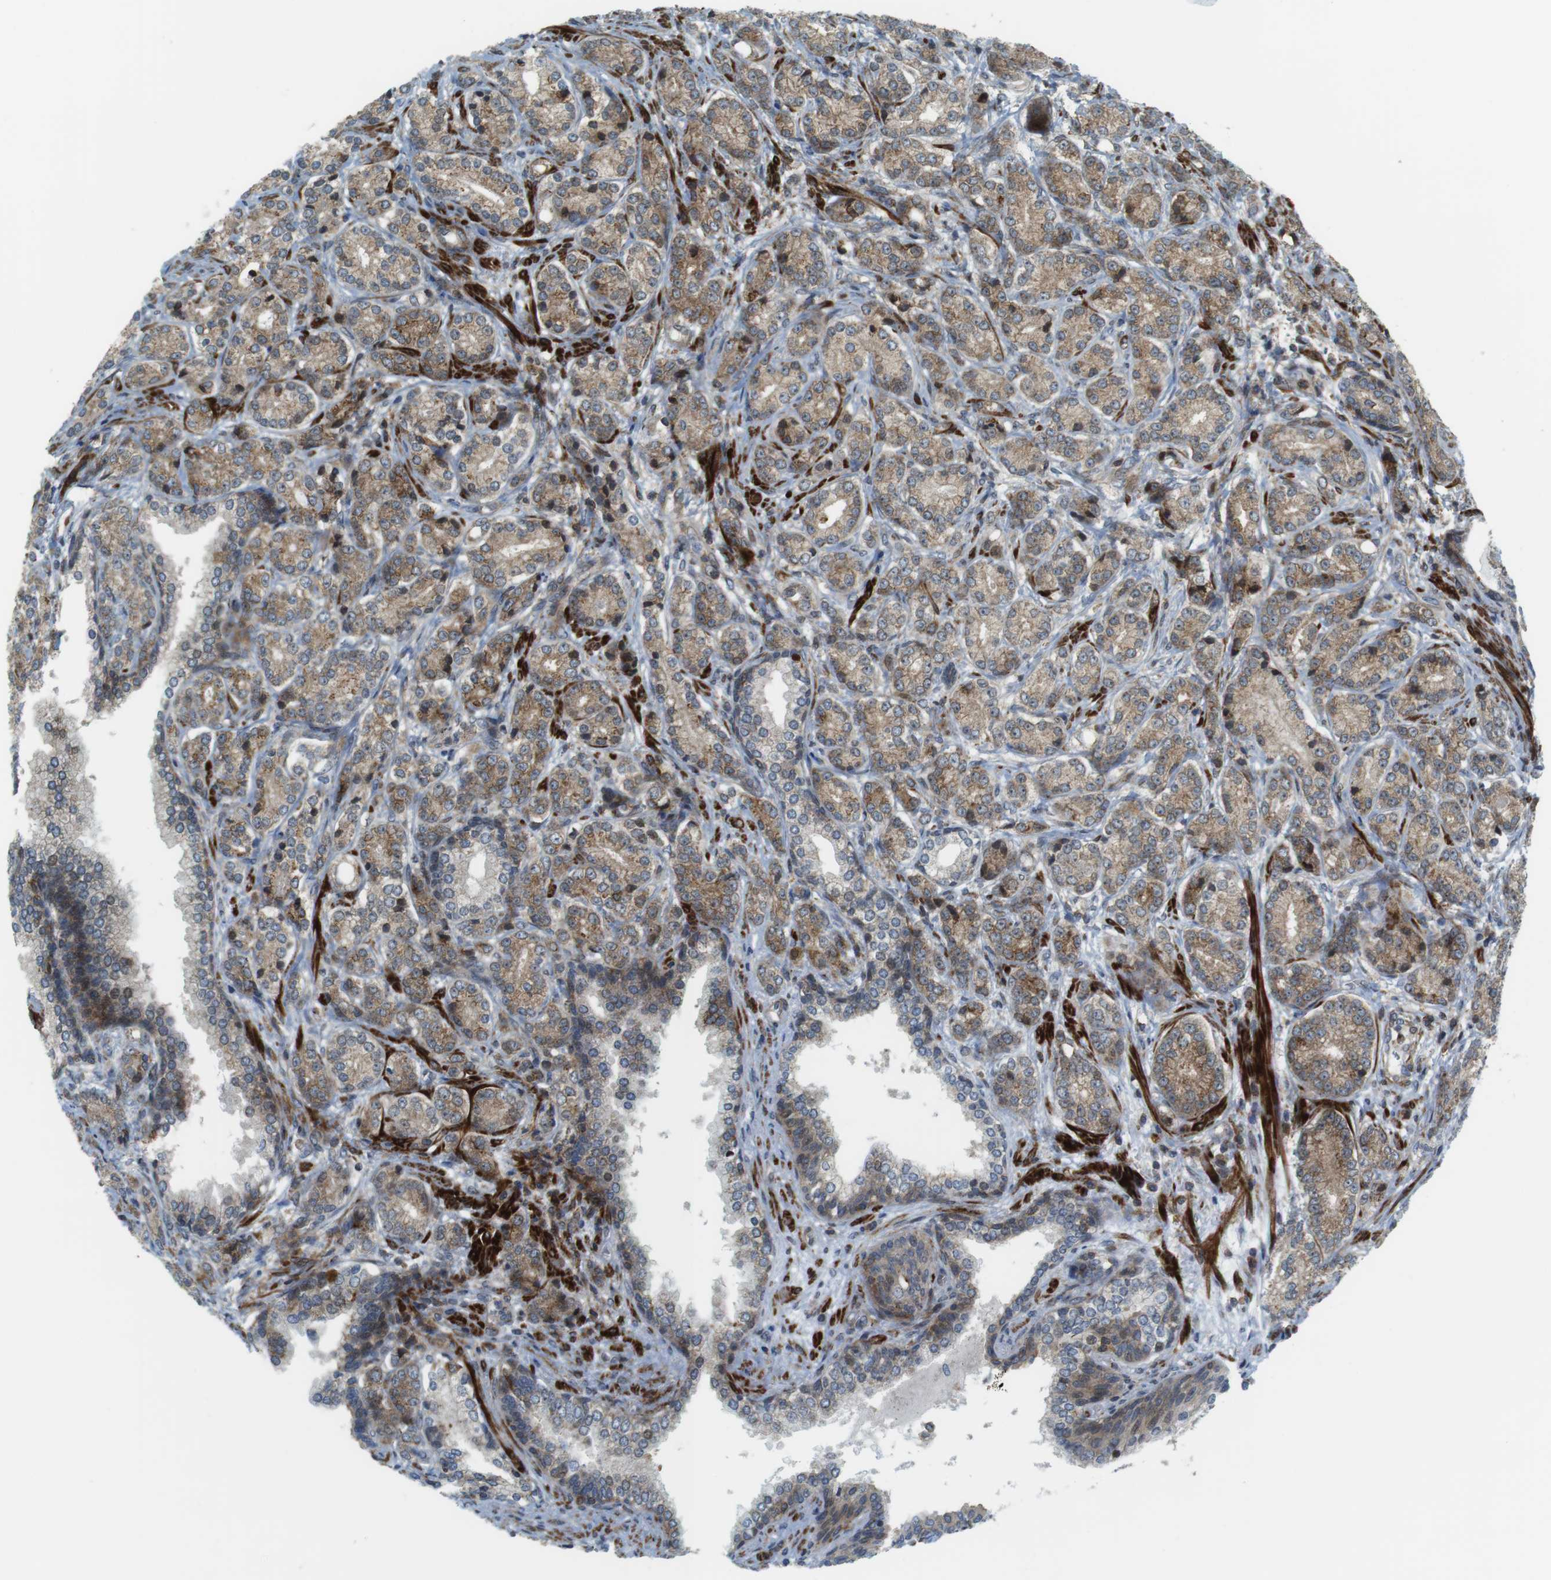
{"staining": {"intensity": "moderate", "quantity": "25%-75%", "location": "cytoplasmic/membranous"}, "tissue": "prostate cancer", "cell_type": "Tumor cells", "image_type": "cancer", "snomed": [{"axis": "morphology", "description": "Adenocarcinoma, High grade"}, {"axis": "topography", "description": "Prostate"}], "caption": "A brown stain shows moderate cytoplasmic/membranous expression of a protein in human high-grade adenocarcinoma (prostate) tumor cells. The staining was performed using DAB to visualize the protein expression in brown, while the nuclei were stained in blue with hematoxylin (Magnification: 20x).", "gene": "CUL7", "patient": {"sex": "male", "age": 61}}